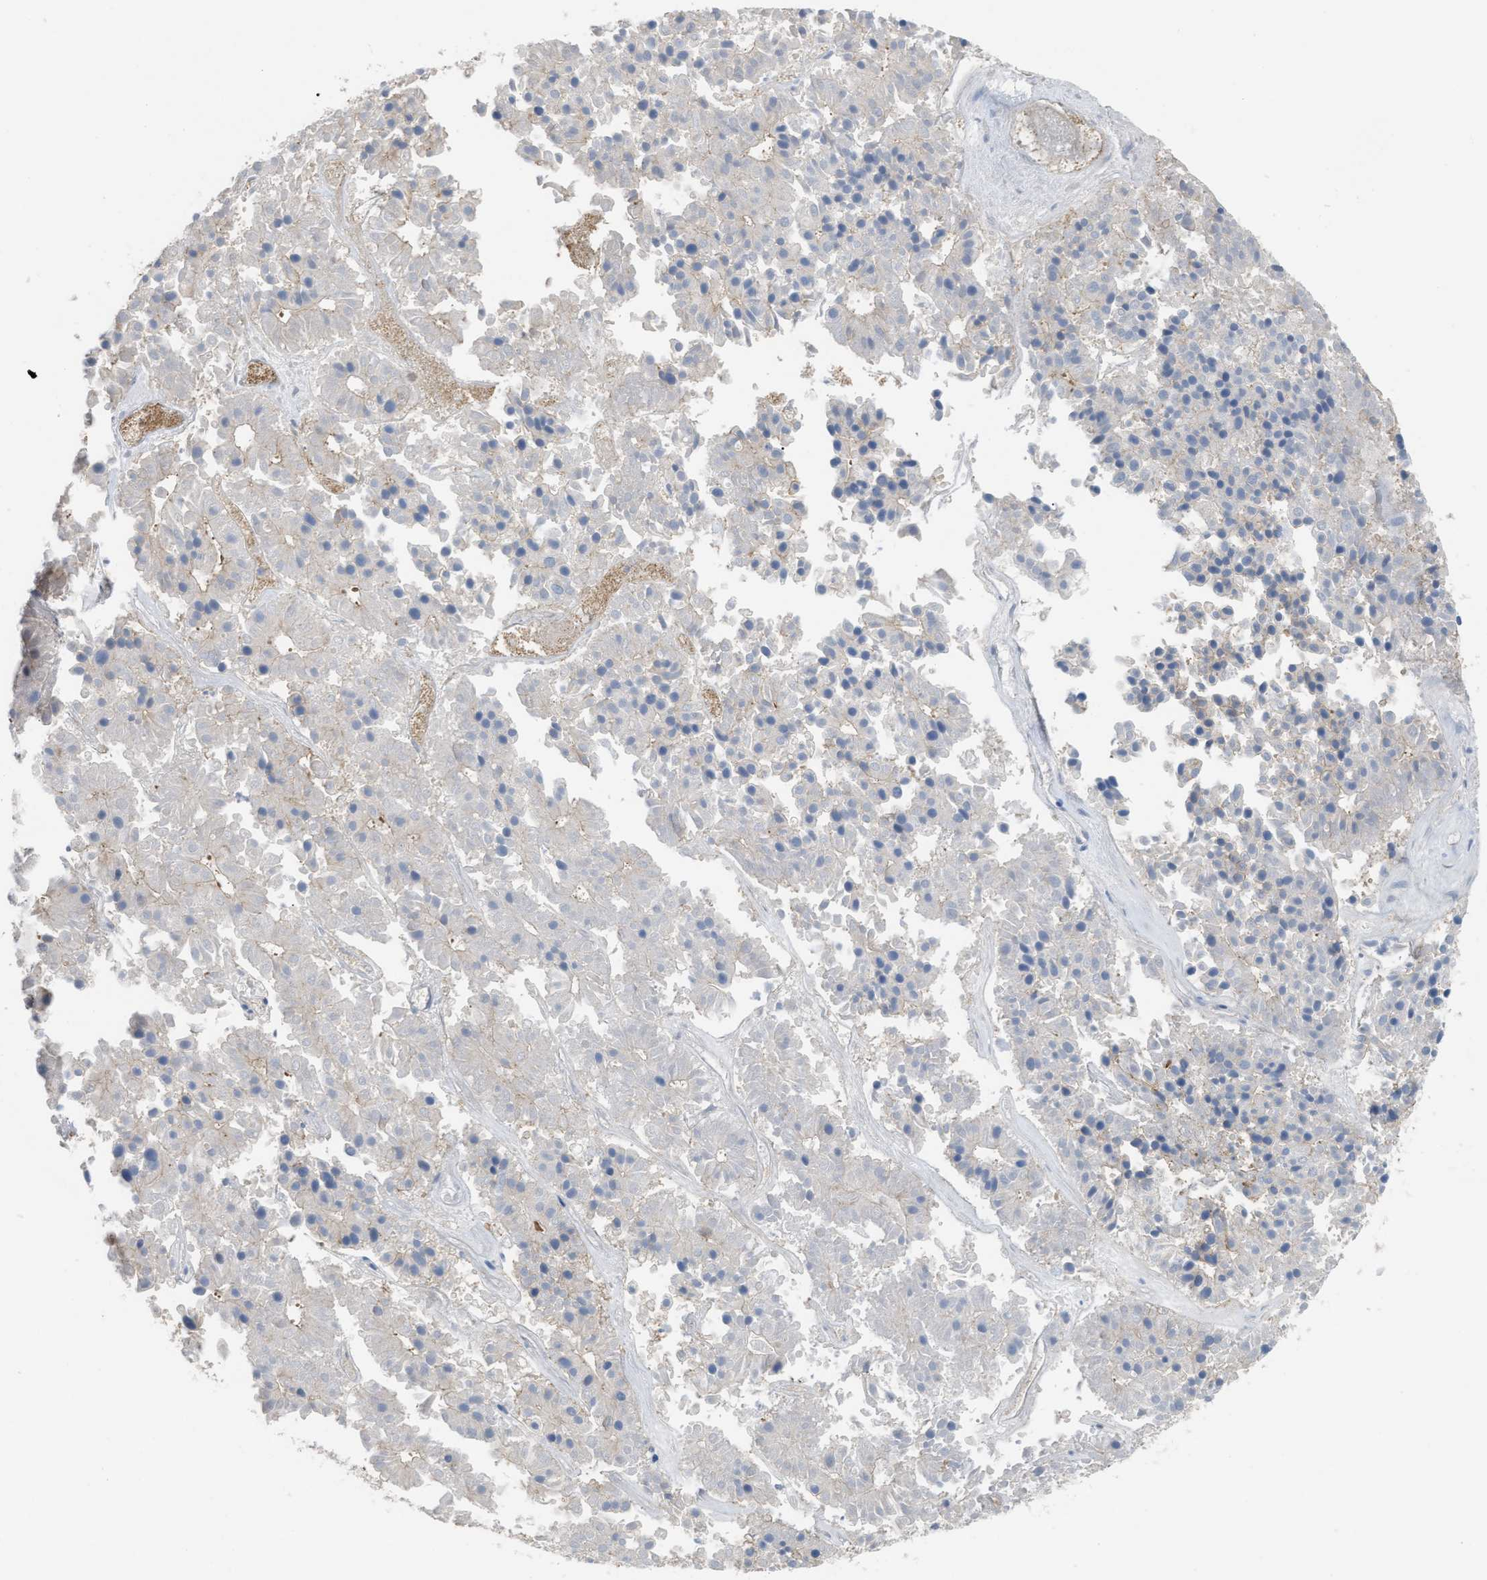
{"staining": {"intensity": "negative", "quantity": "none", "location": "none"}, "tissue": "pancreatic cancer", "cell_type": "Tumor cells", "image_type": "cancer", "snomed": [{"axis": "morphology", "description": "Adenocarcinoma, NOS"}, {"axis": "topography", "description": "Pancreas"}], "caption": "Pancreatic cancer (adenocarcinoma) stained for a protein using IHC demonstrates no positivity tumor cells.", "gene": "DHX58", "patient": {"sex": "male", "age": 50}}